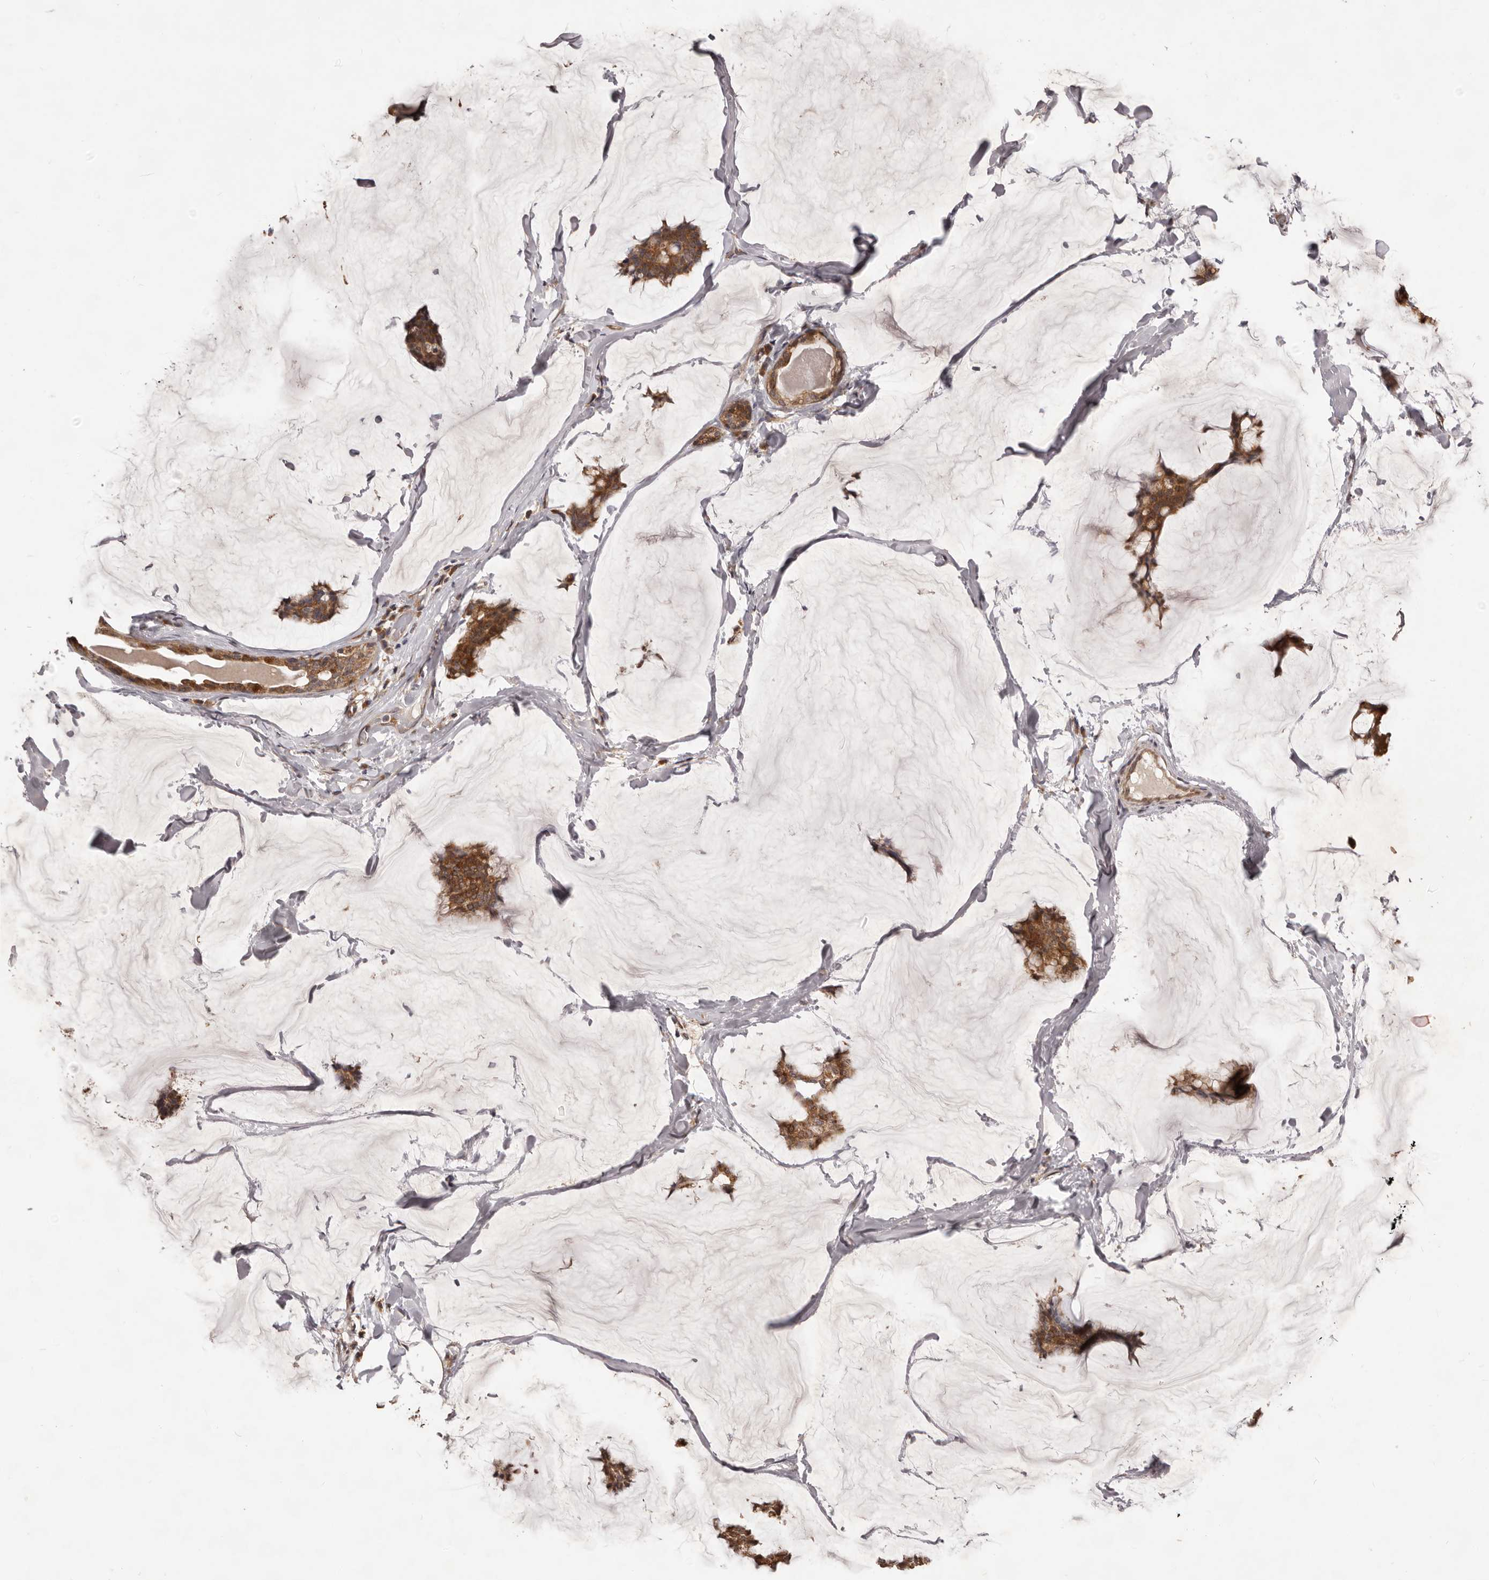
{"staining": {"intensity": "moderate", "quantity": ">75%", "location": "cytoplasmic/membranous"}, "tissue": "breast cancer", "cell_type": "Tumor cells", "image_type": "cancer", "snomed": [{"axis": "morphology", "description": "Duct carcinoma"}, {"axis": "topography", "description": "Breast"}], "caption": "Immunohistochemistry of human breast cancer reveals medium levels of moderate cytoplasmic/membranous expression in approximately >75% of tumor cells.", "gene": "RNF187", "patient": {"sex": "female", "age": 93}}